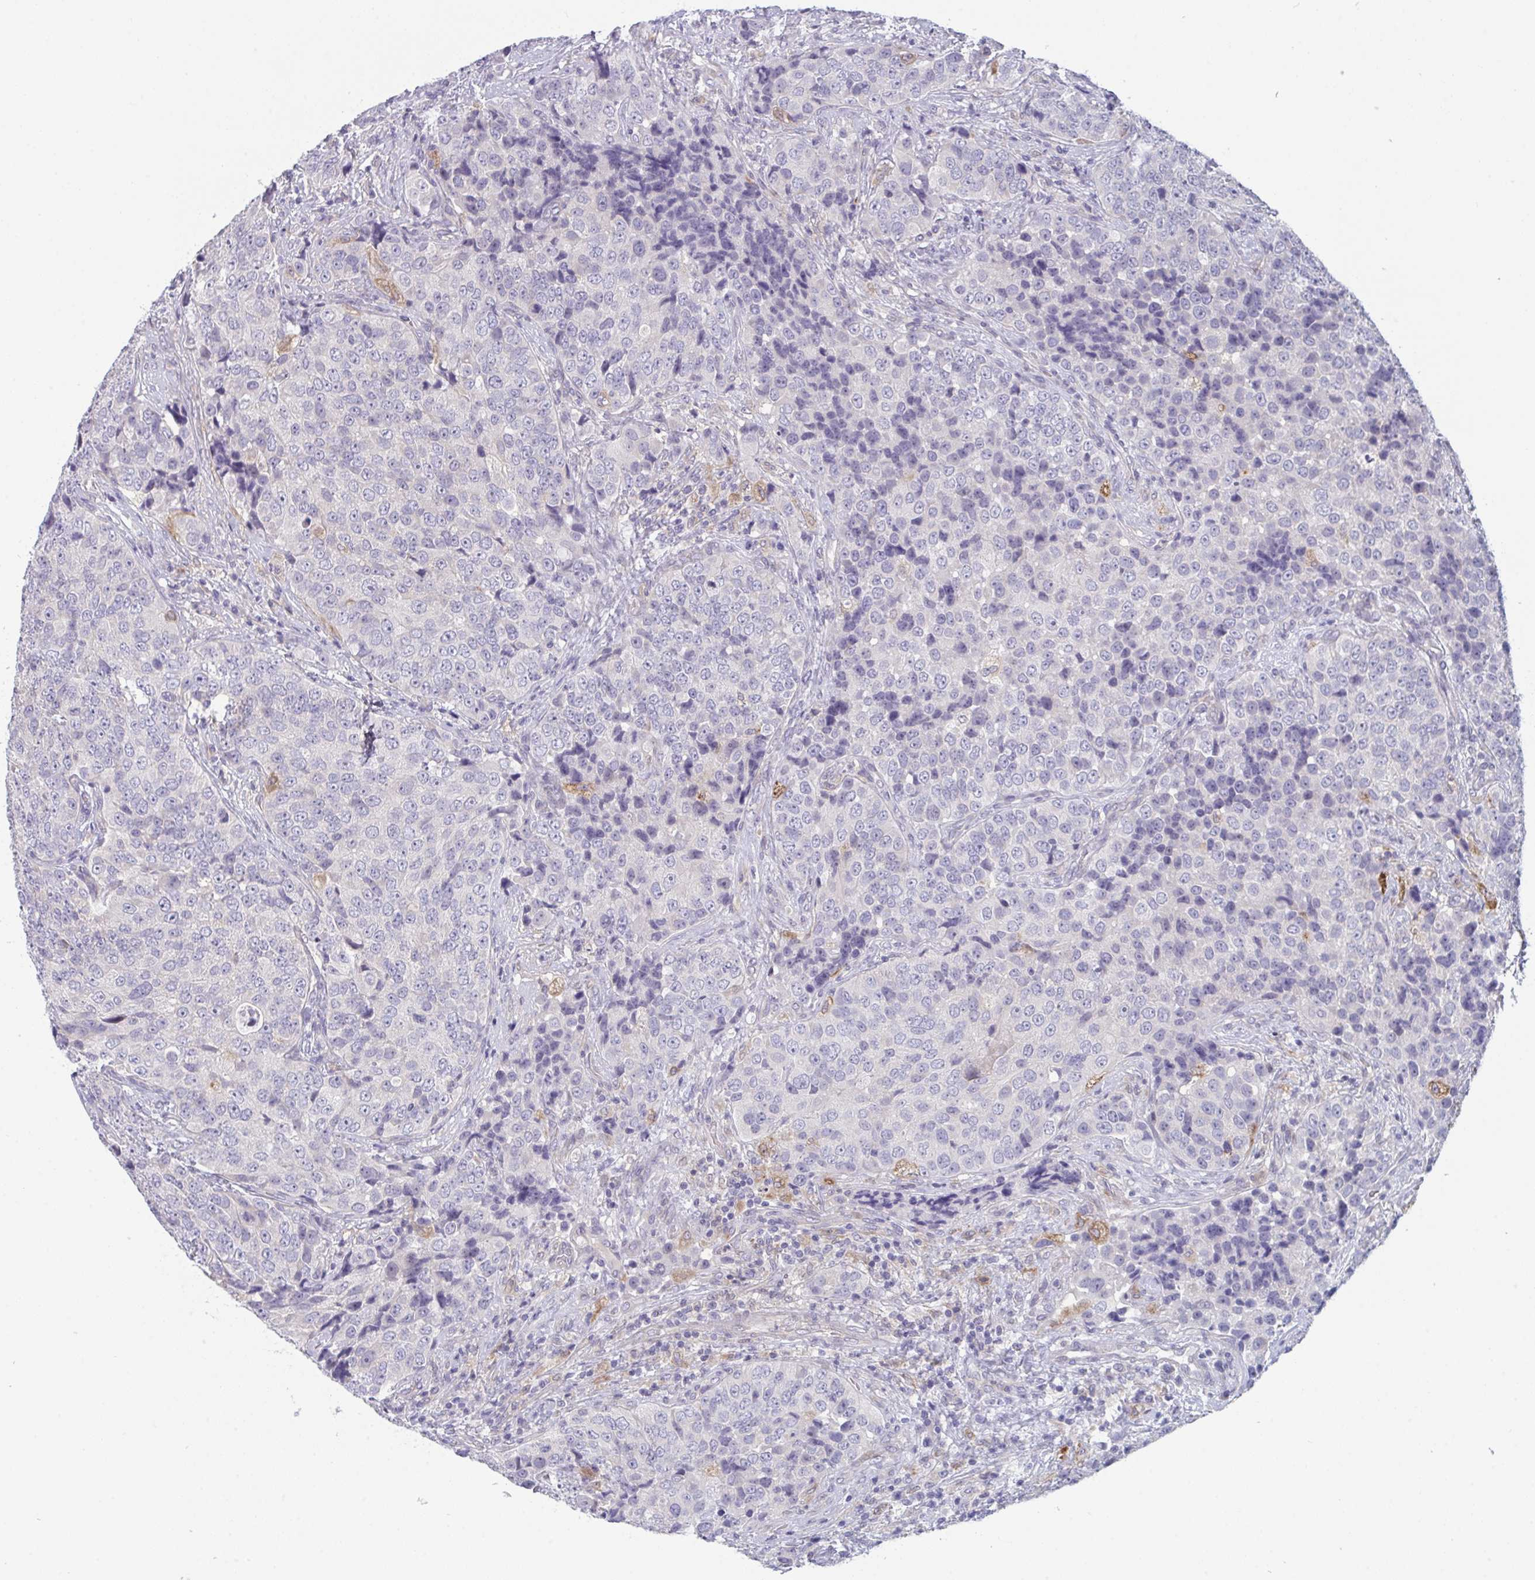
{"staining": {"intensity": "negative", "quantity": "none", "location": "none"}, "tissue": "urothelial cancer", "cell_type": "Tumor cells", "image_type": "cancer", "snomed": [{"axis": "morphology", "description": "Urothelial carcinoma, NOS"}, {"axis": "topography", "description": "Urinary bladder"}], "caption": "A histopathology image of transitional cell carcinoma stained for a protein demonstrates no brown staining in tumor cells. Nuclei are stained in blue.", "gene": "PTPRD", "patient": {"sex": "male", "age": 52}}